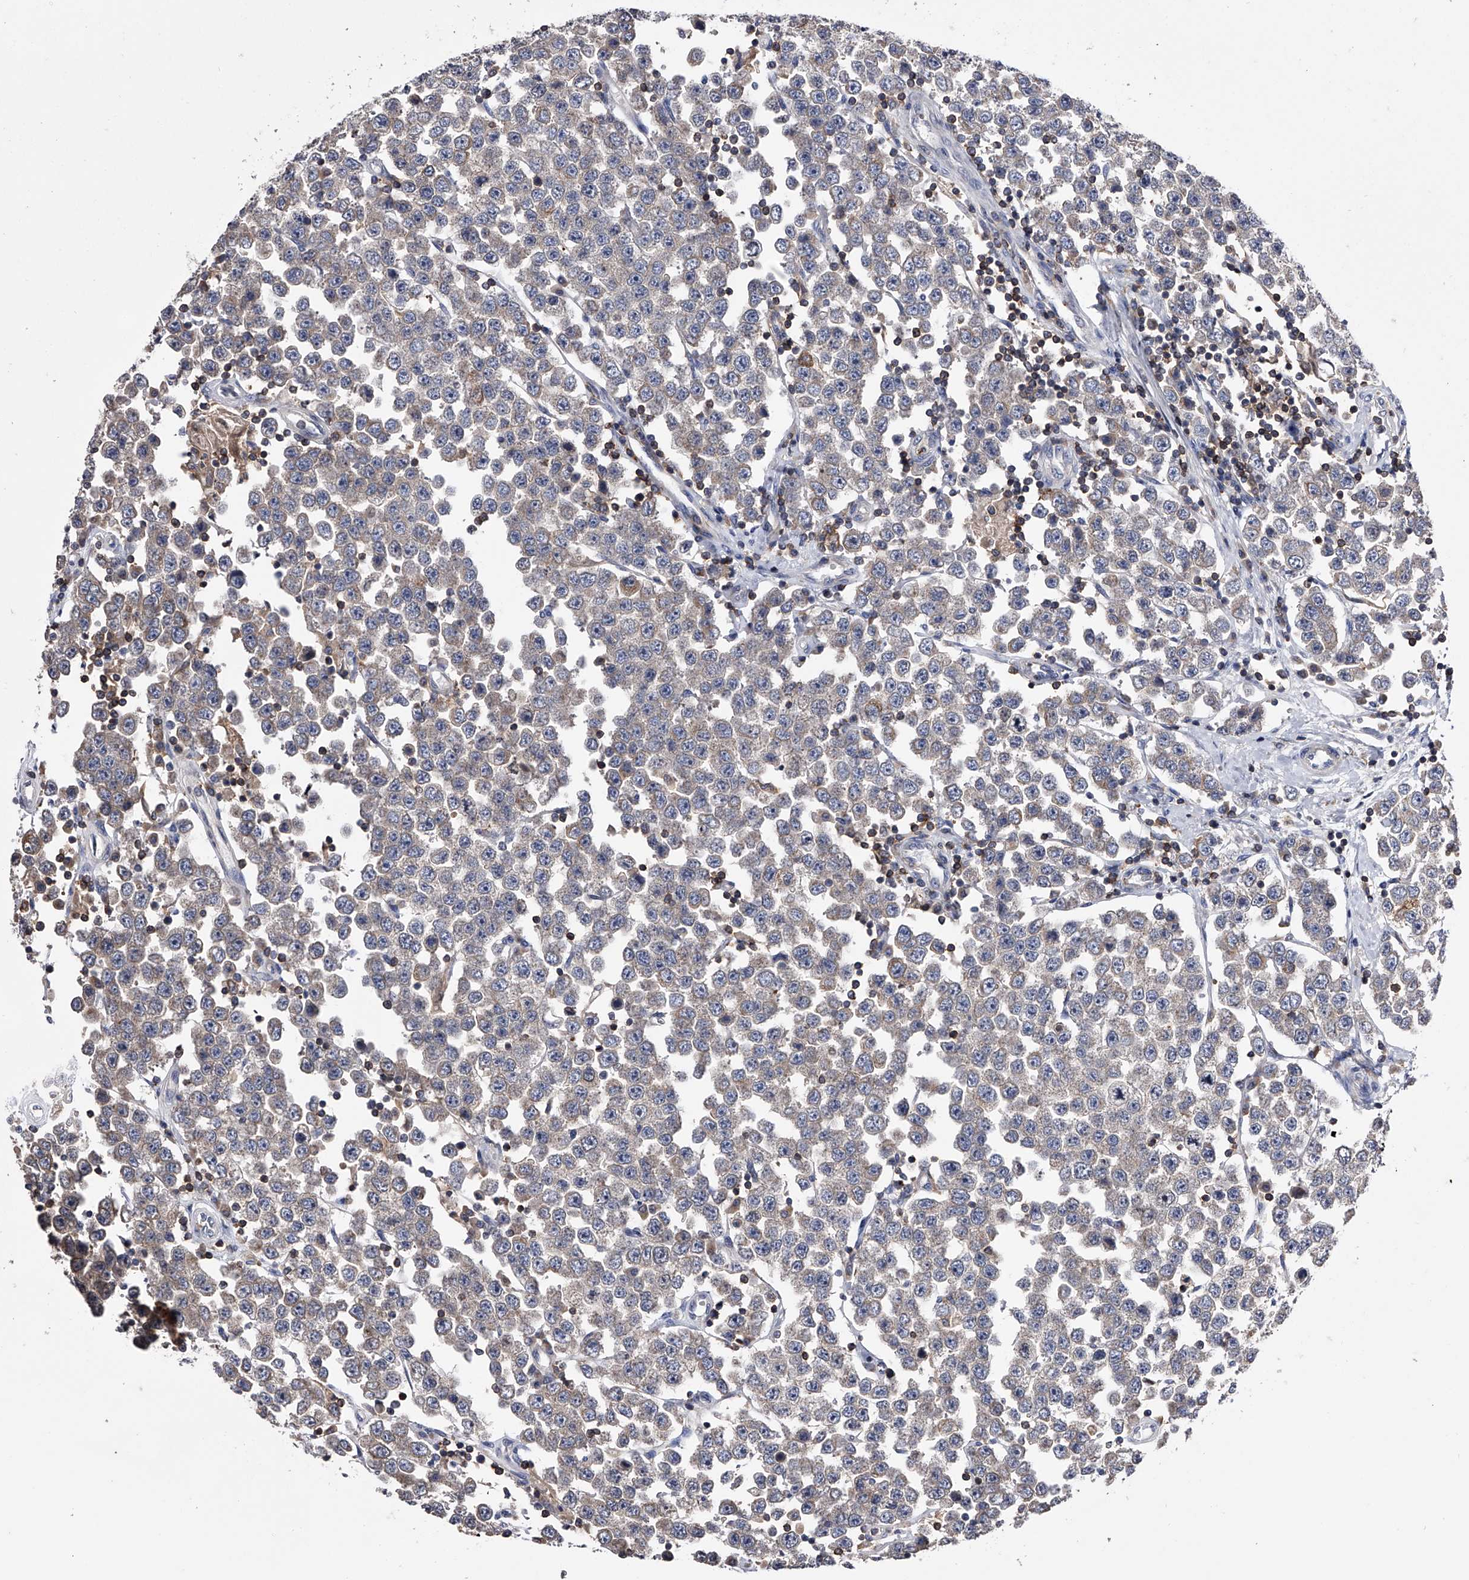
{"staining": {"intensity": "weak", "quantity": "<25%", "location": "cytoplasmic/membranous"}, "tissue": "testis cancer", "cell_type": "Tumor cells", "image_type": "cancer", "snomed": [{"axis": "morphology", "description": "Seminoma, NOS"}, {"axis": "topography", "description": "Testis"}], "caption": "This is an immunohistochemistry image of testis cancer. There is no positivity in tumor cells.", "gene": "PAN3", "patient": {"sex": "male", "age": 28}}